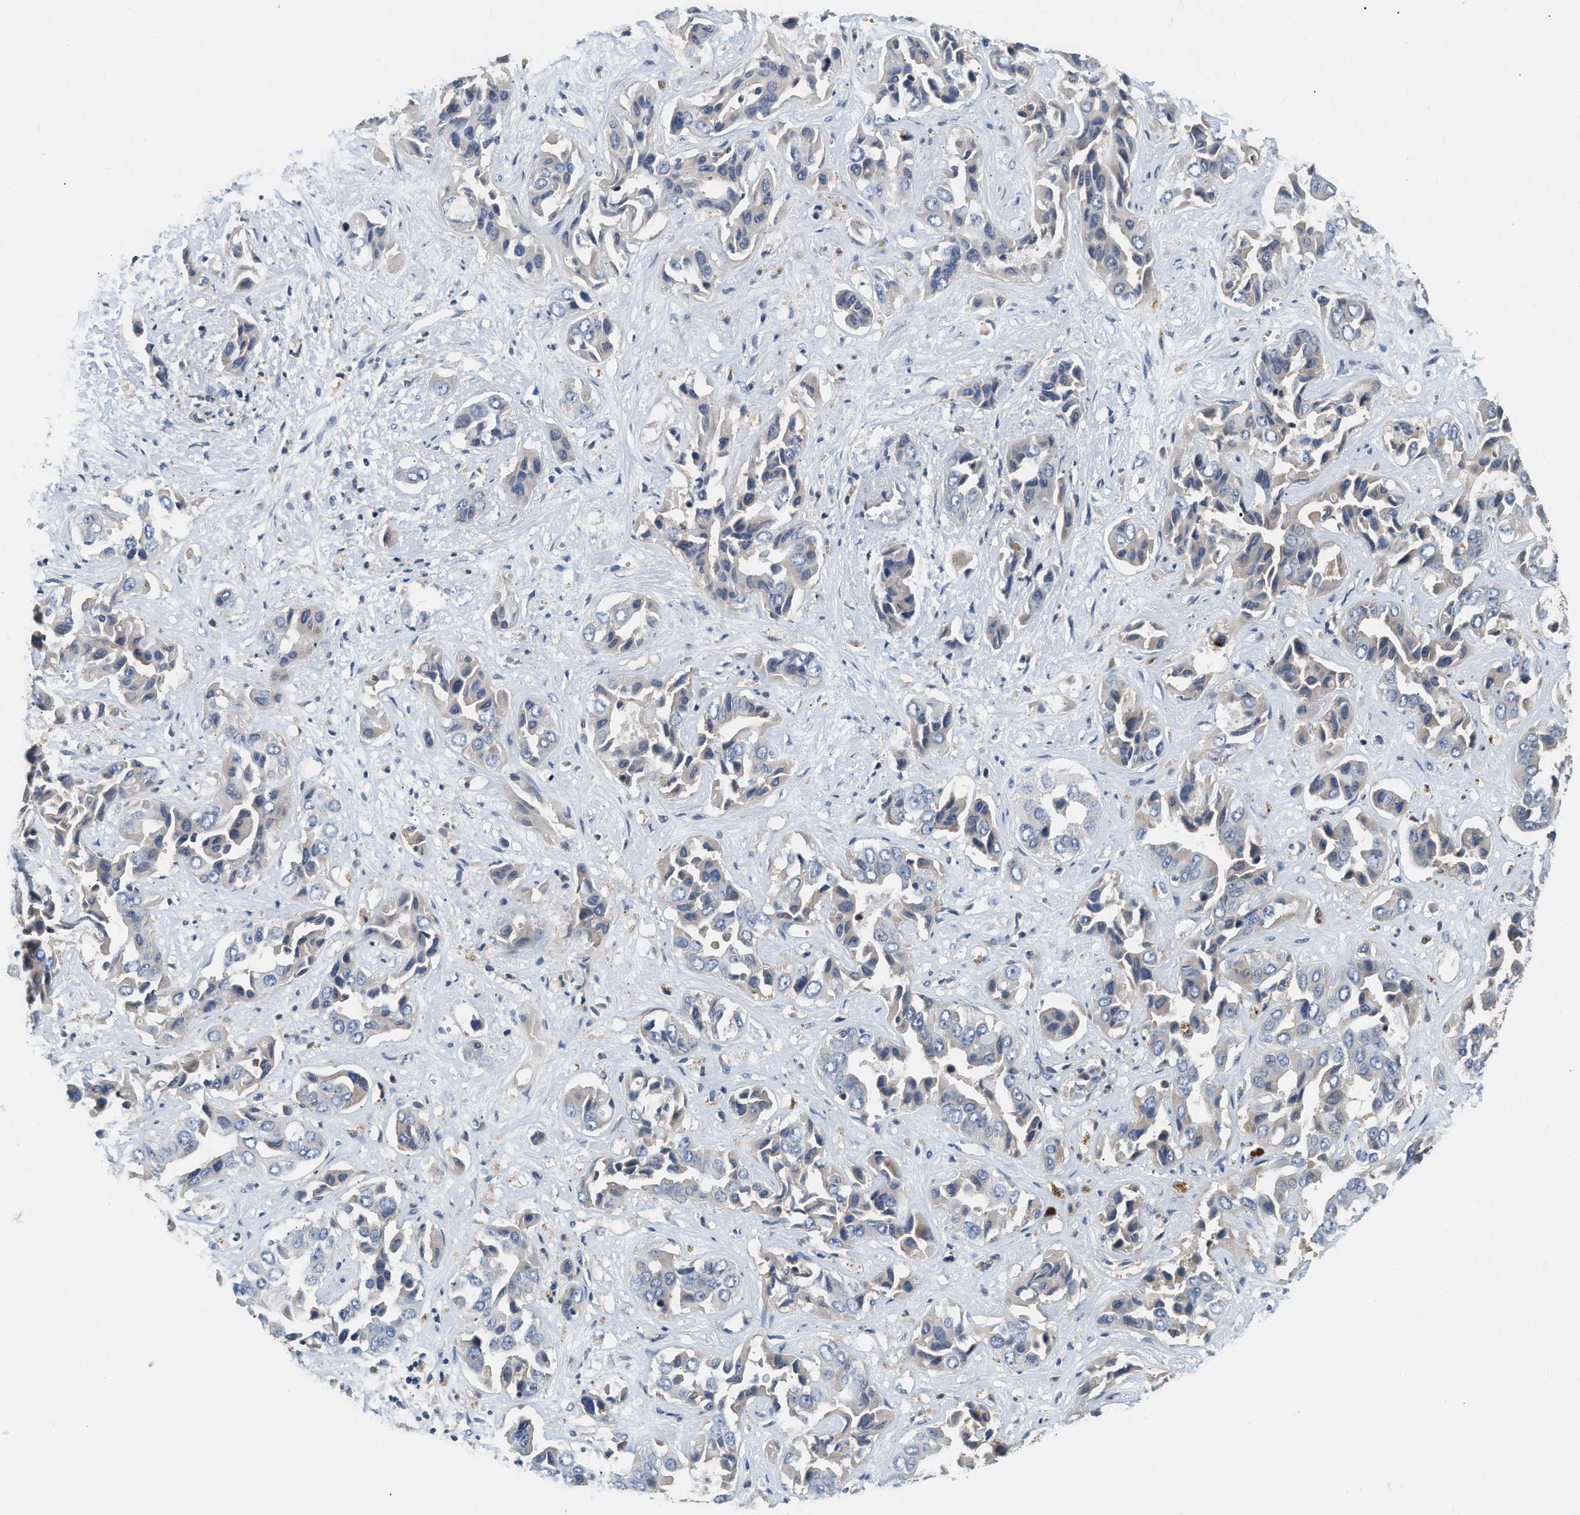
{"staining": {"intensity": "weak", "quantity": "<25%", "location": "cytoplasmic/membranous"}, "tissue": "liver cancer", "cell_type": "Tumor cells", "image_type": "cancer", "snomed": [{"axis": "morphology", "description": "Cholangiocarcinoma"}, {"axis": "topography", "description": "Liver"}], "caption": "Image shows no significant protein expression in tumor cells of liver cancer (cholangiocarcinoma).", "gene": "OSTF1", "patient": {"sex": "female", "age": 52}}